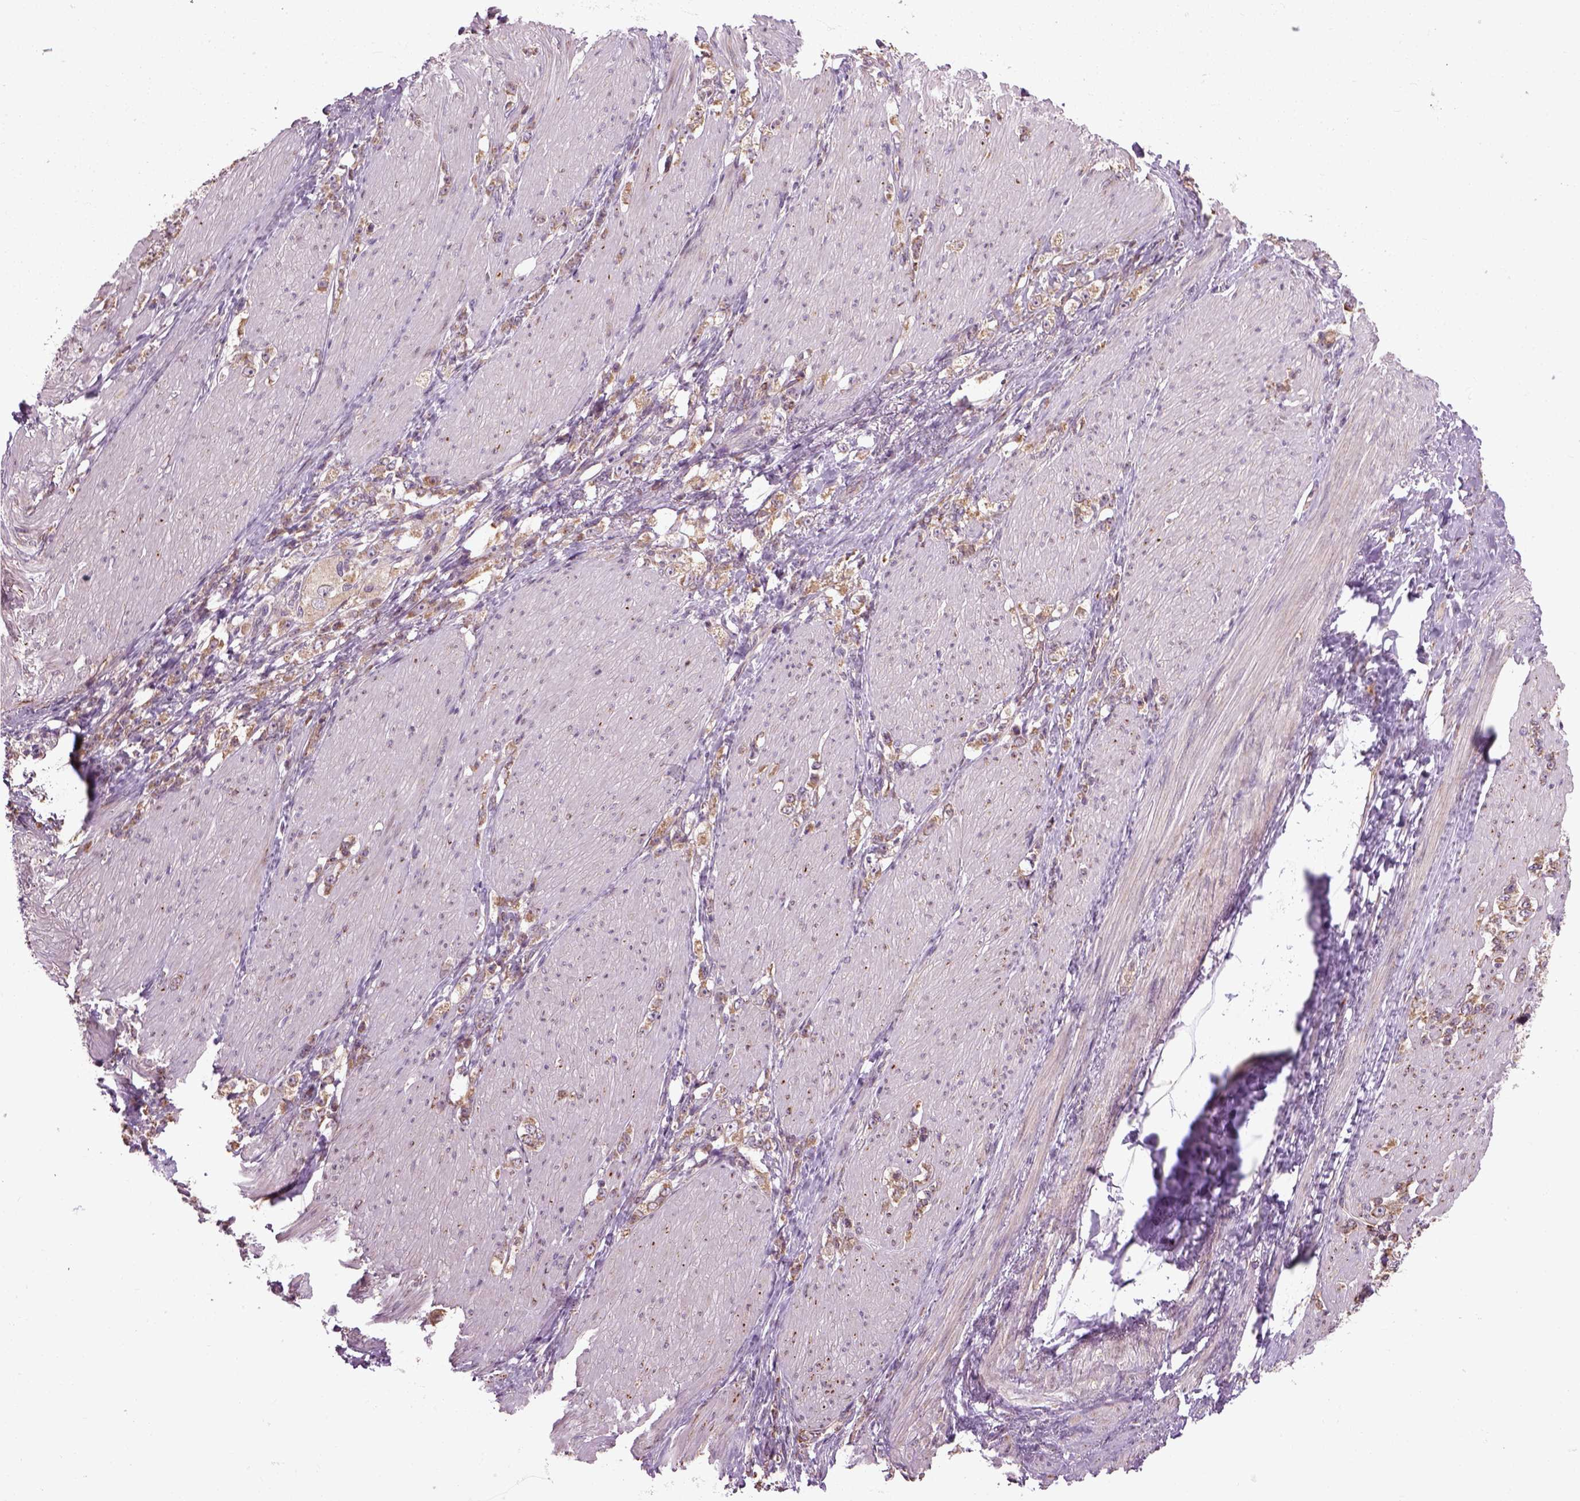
{"staining": {"intensity": "moderate", "quantity": ">75%", "location": "cytoplasmic/membranous"}, "tissue": "stomach cancer", "cell_type": "Tumor cells", "image_type": "cancer", "snomed": [{"axis": "morphology", "description": "Adenocarcinoma, NOS"}, {"axis": "topography", "description": "Stomach, lower"}], "caption": "The image demonstrates staining of stomach adenocarcinoma, revealing moderate cytoplasmic/membranous protein staining (brown color) within tumor cells.", "gene": "XK", "patient": {"sex": "male", "age": 88}}